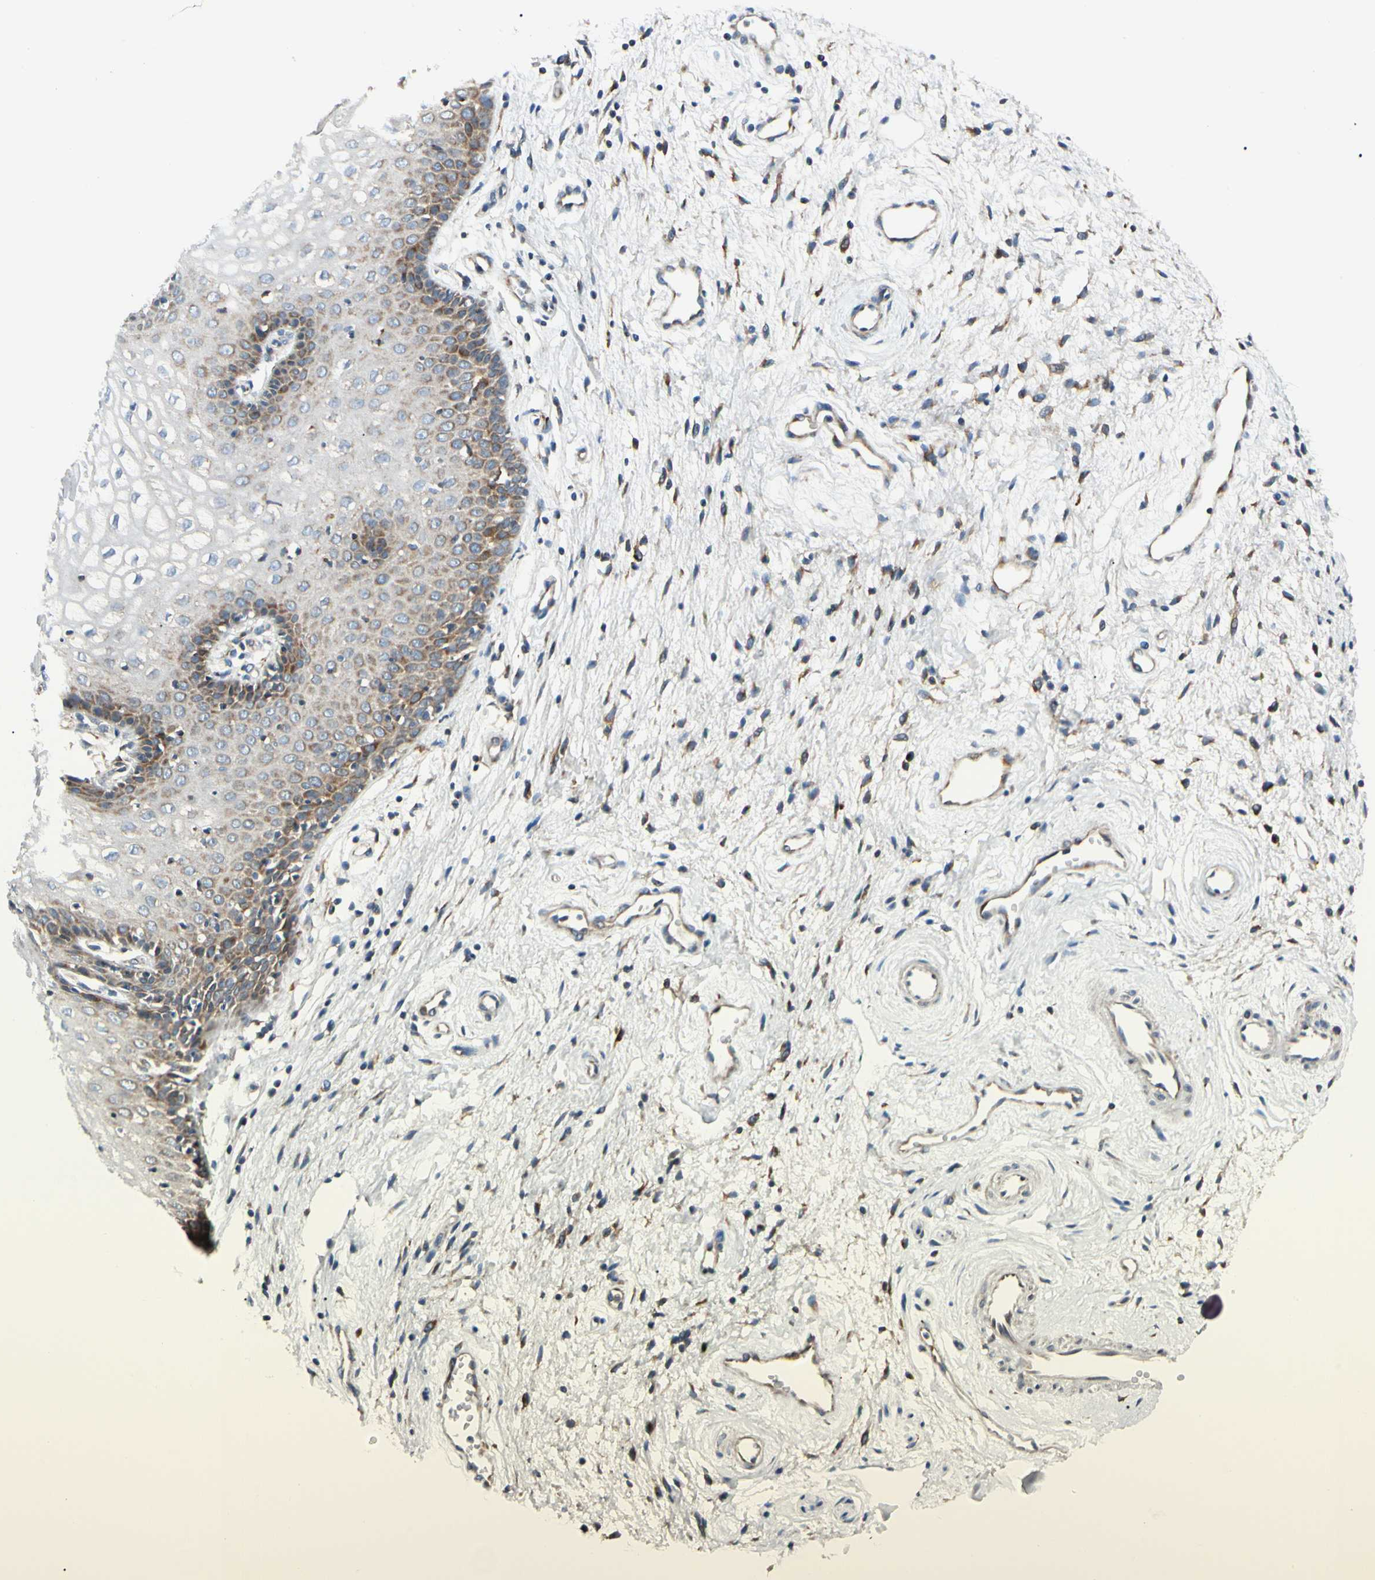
{"staining": {"intensity": "weak", "quantity": "25%-75%", "location": "cytoplasmic/membranous"}, "tissue": "vagina", "cell_type": "Squamous epithelial cells", "image_type": "normal", "snomed": [{"axis": "morphology", "description": "Normal tissue, NOS"}, {"axis": "topography", "description": "Vagina"}], "caption": "Unremarkable vagina exhibits weak cytoplasmic/membranous expression in about 25%-75% of squamous epithelial cells.", "gene": "MRPL9", "patient": {"sex": "female", "age": 34}}